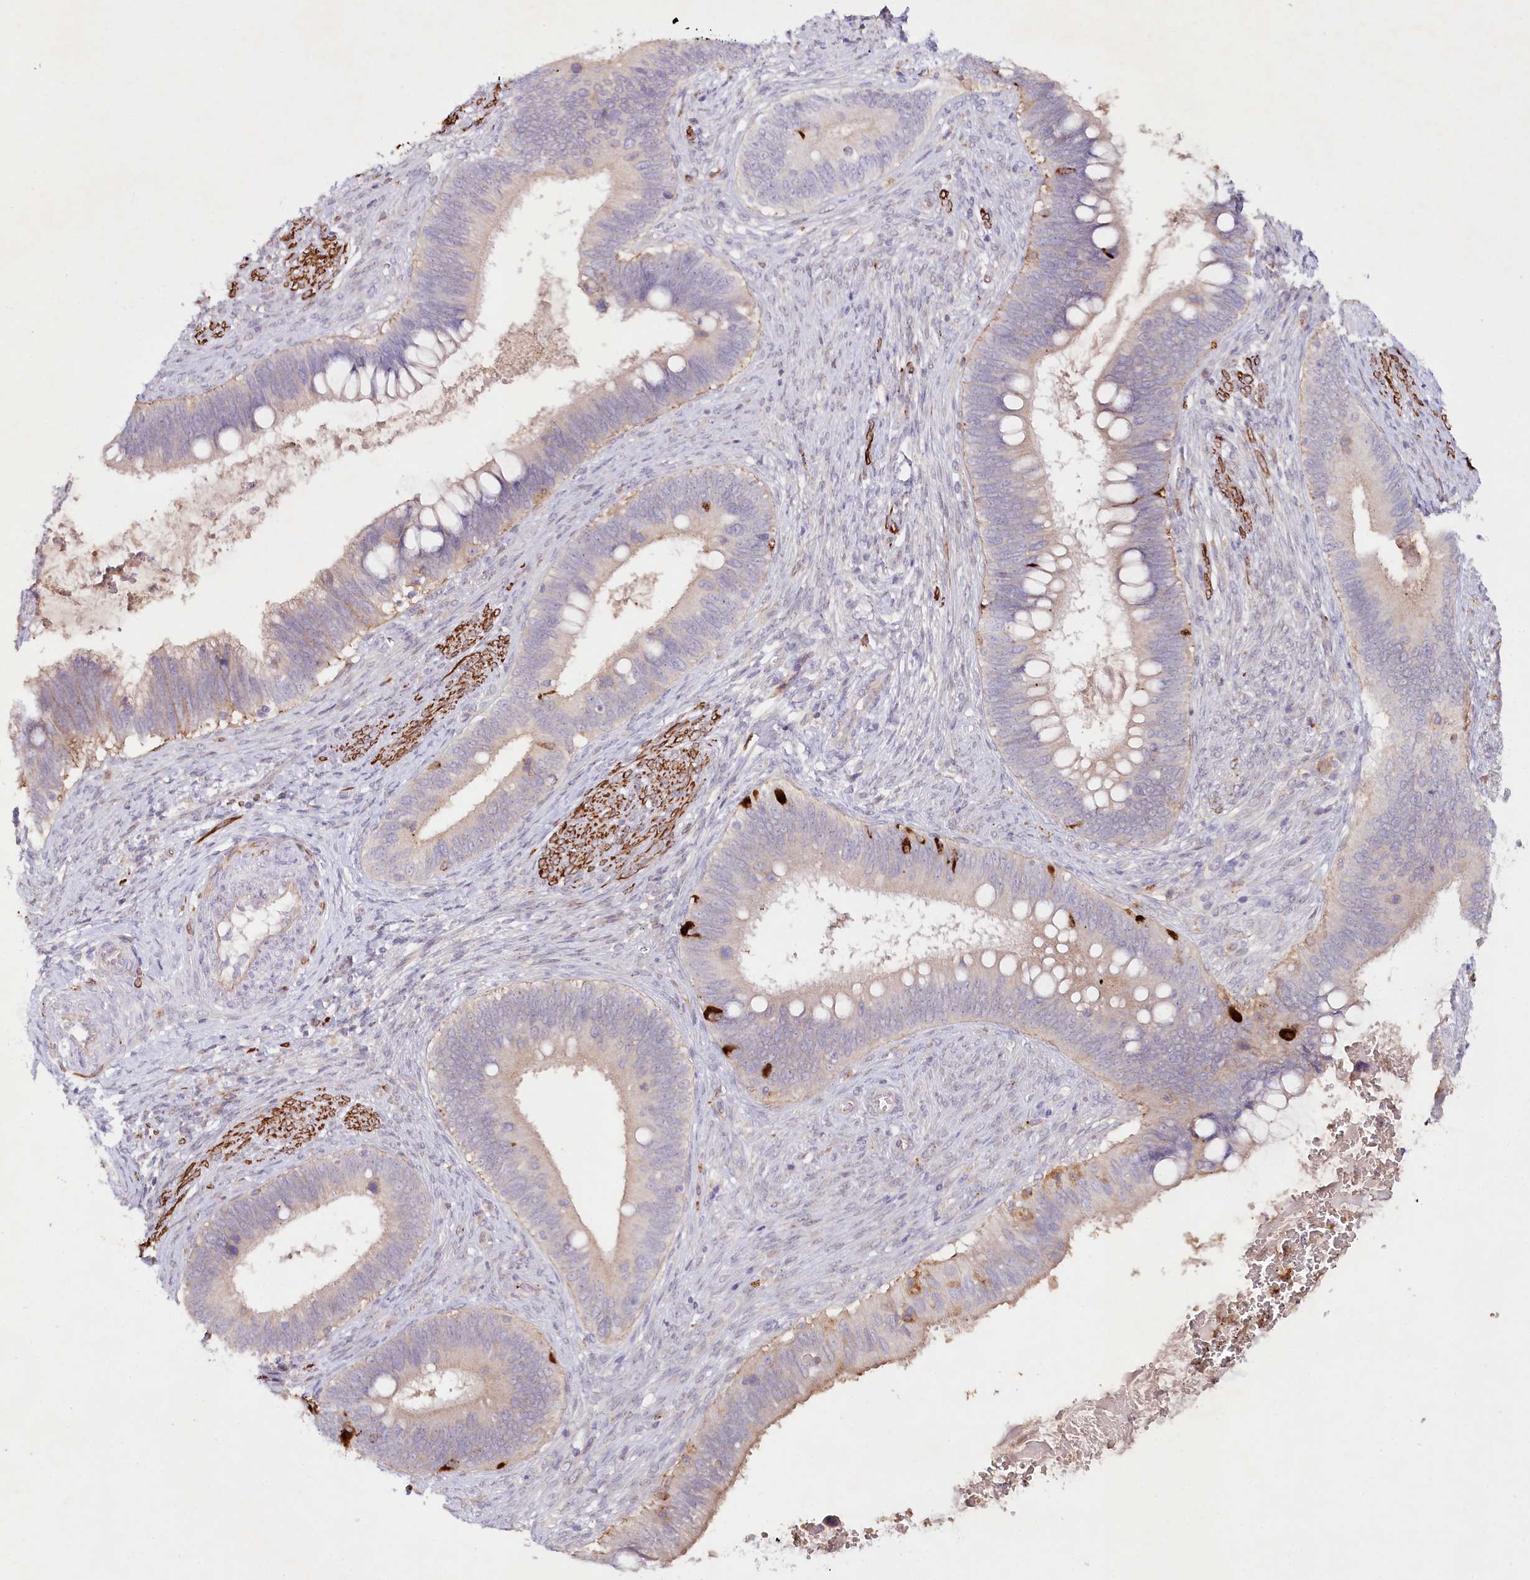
{"staining": {"intensity": "strong", "quantity": "<25%", "location": "cytoplasmic/membranous"}, "tissue": "cervical cancer", "cell_type": "Tumor cells", "image_type": "cancer", "snomed": [{"axis": "morphology", "description": "Adenocarcinoma, NOS"}, {"axis": "topography", "description": "Cervix"}], "caption": "Protein staining of adenocarcinoma (cervical) tissue exhibits strong cytoplasmic/membranous staining in approximately <25% of tumor cells. The protein of interest is stained brown, and the nuclei are stained in blue (DAB IHC with brightfield microscopy, high magnification).", "gene": "ALDH3B1", "patient": {"sex": "female", "age": 42}}